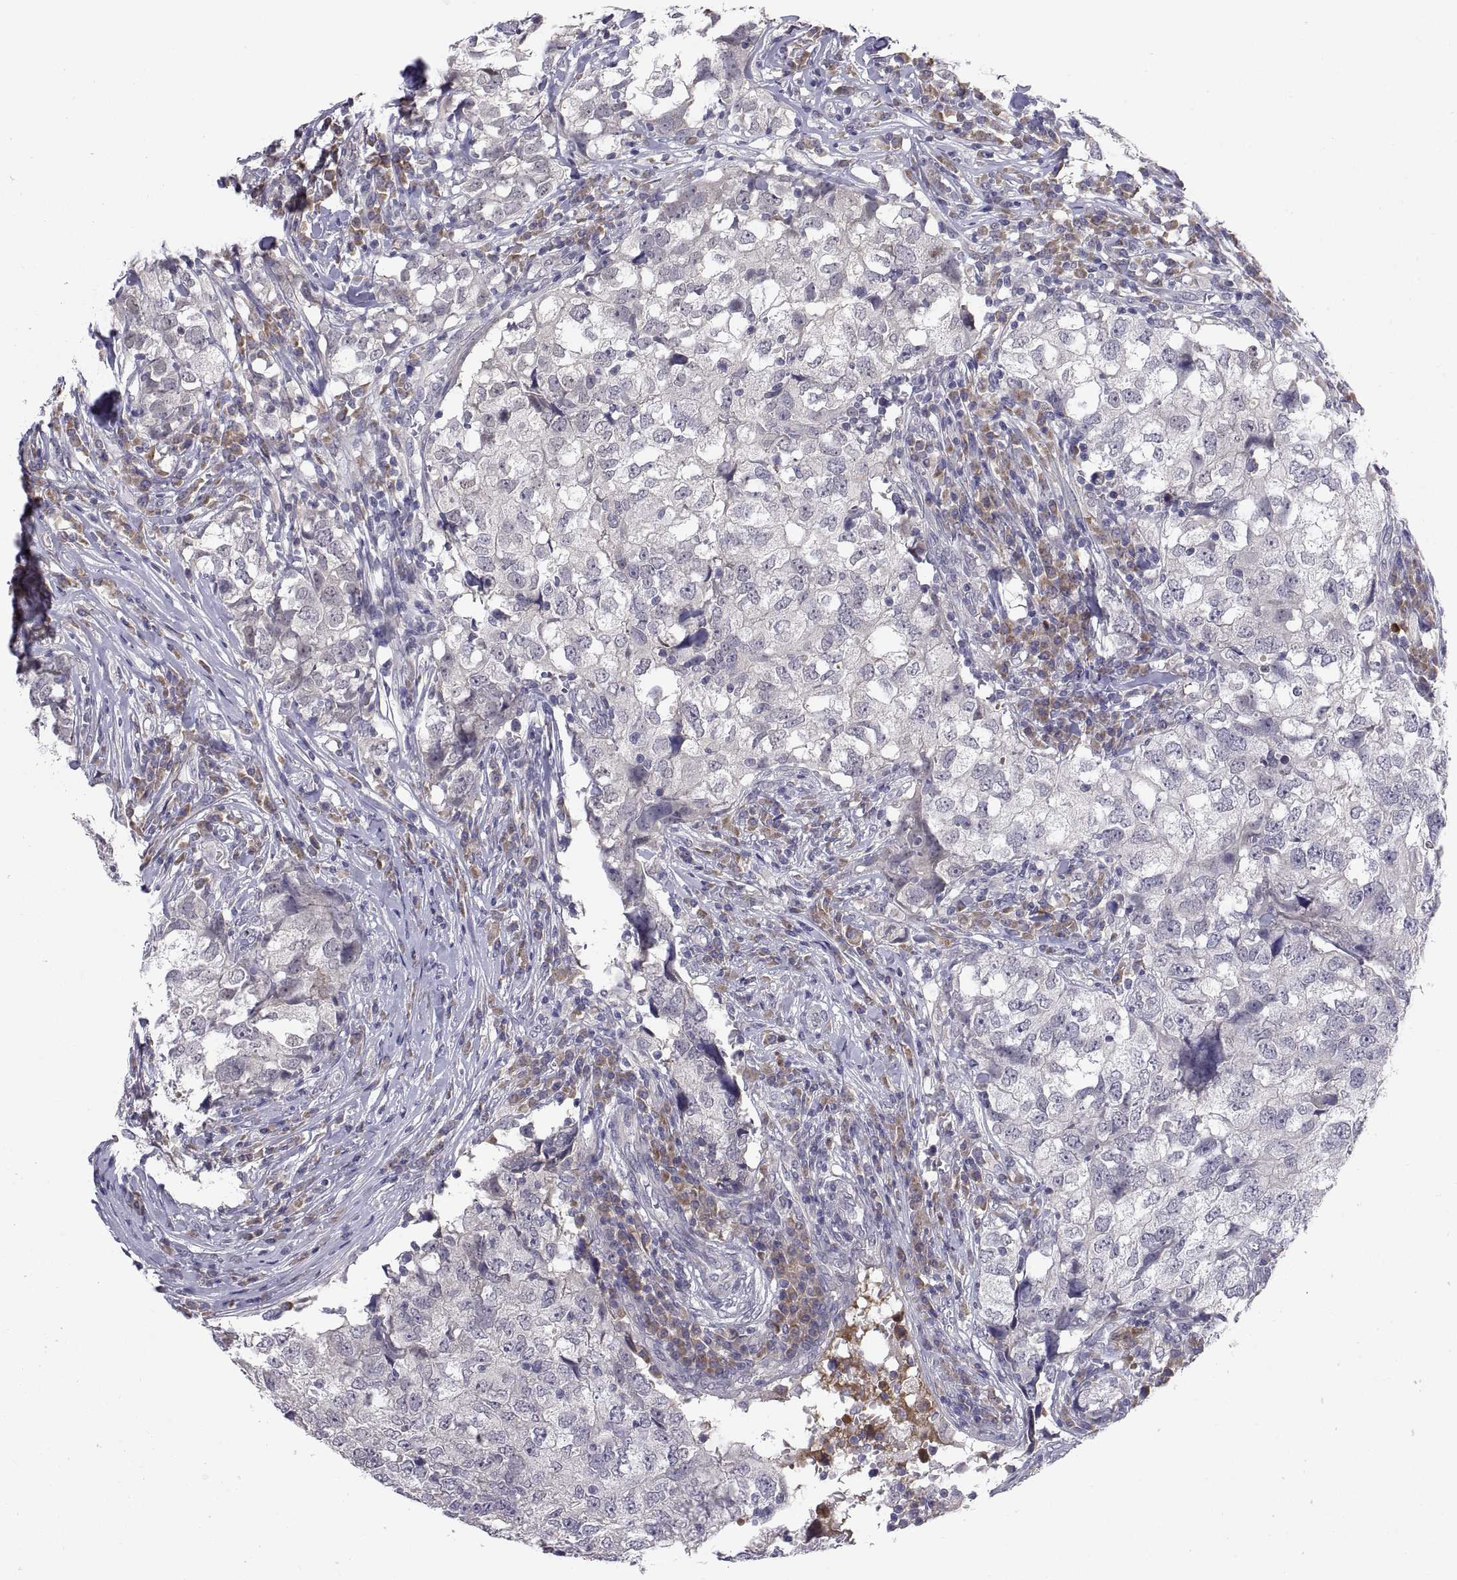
{"staining": {"intensity": "negative", "quantity": "none", "location": "none"}, "tissue": "breast cancer", "cell_type": "Tumor cells", "image_type": "cancer", "snomed": [{"axis": "morphology", "description": "Duct carcinoma"}, {"axis": "topography", "description": "Breast"}], "caption": "A high-resolution image shows IHC staining of invasive ductal carcinoma (breast), which displays no significant expression in tumor cells.", "gene": "PKP1", "patient": {"sex": "female", "age": 30}}